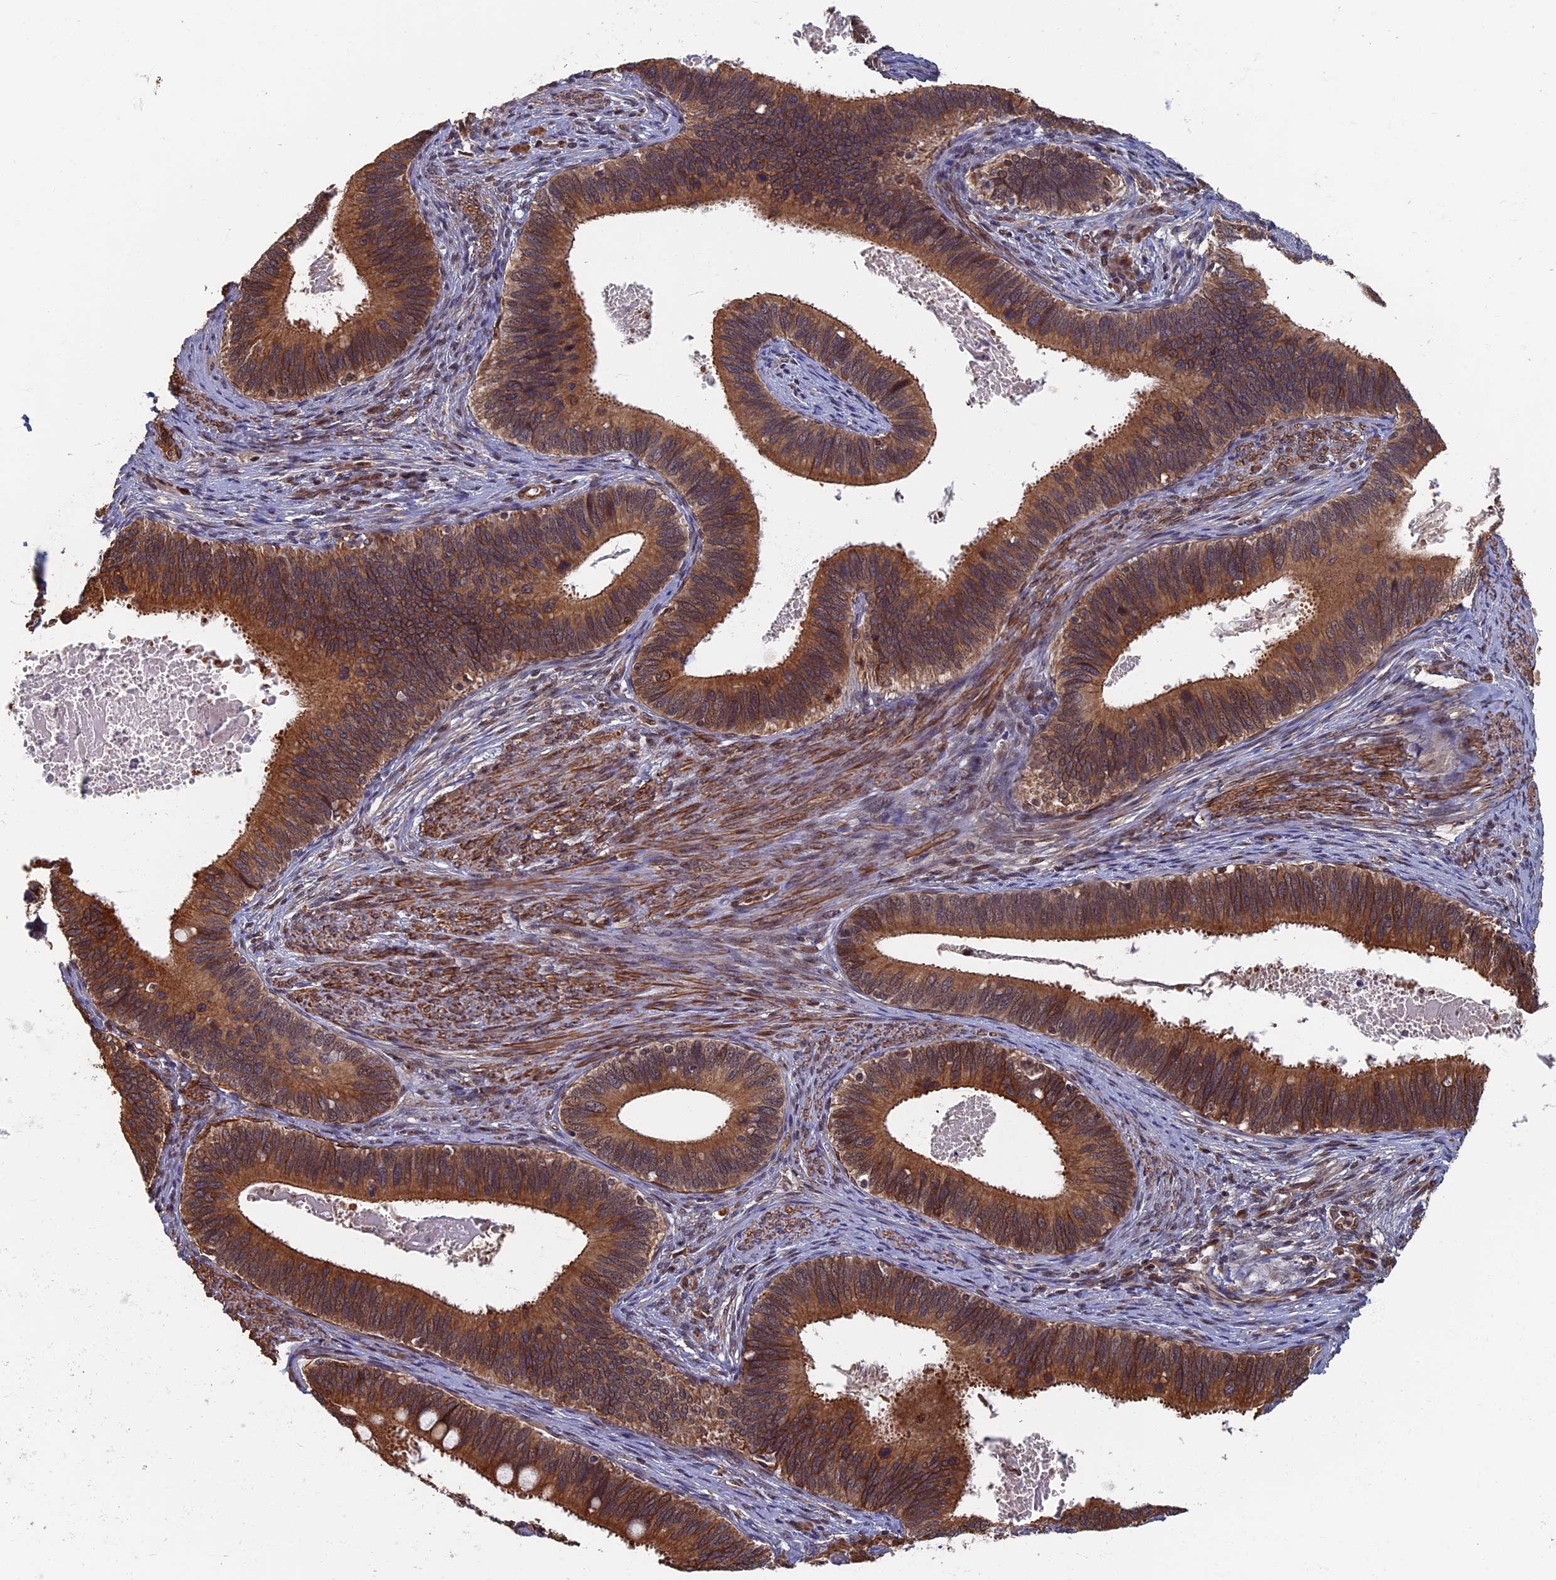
{"staining": {"intensity": "strong", "quantity": ">75%", "location": "cytoplasmic/membranous,nuclear"}, "tissue": "cervical cancer", "cell_type": "Tumor cells", "image_type": "cancer", "snomed": [{"axis": "morphology", "description": "Adenocarcinoma, NOS"}, {"axis": "topography", "description": "Cervix"}], "caption": "IHC staining of cervical cancer (adenocarcinoma), which exhibits high levels of strong cytoplasmic/membranous and nuclear positivity in about >75% of tumor cells indicating strong cytoplasmic/membranous and nuclear protein staining. The staining was performed using DAB (3,3'-diaminobenzidine) (brown) for protein detection and nuclei were counterstained in hematoxylin (blue).", "gene": "CTDP1", "patient": {"sex": "female", "age": 42}}